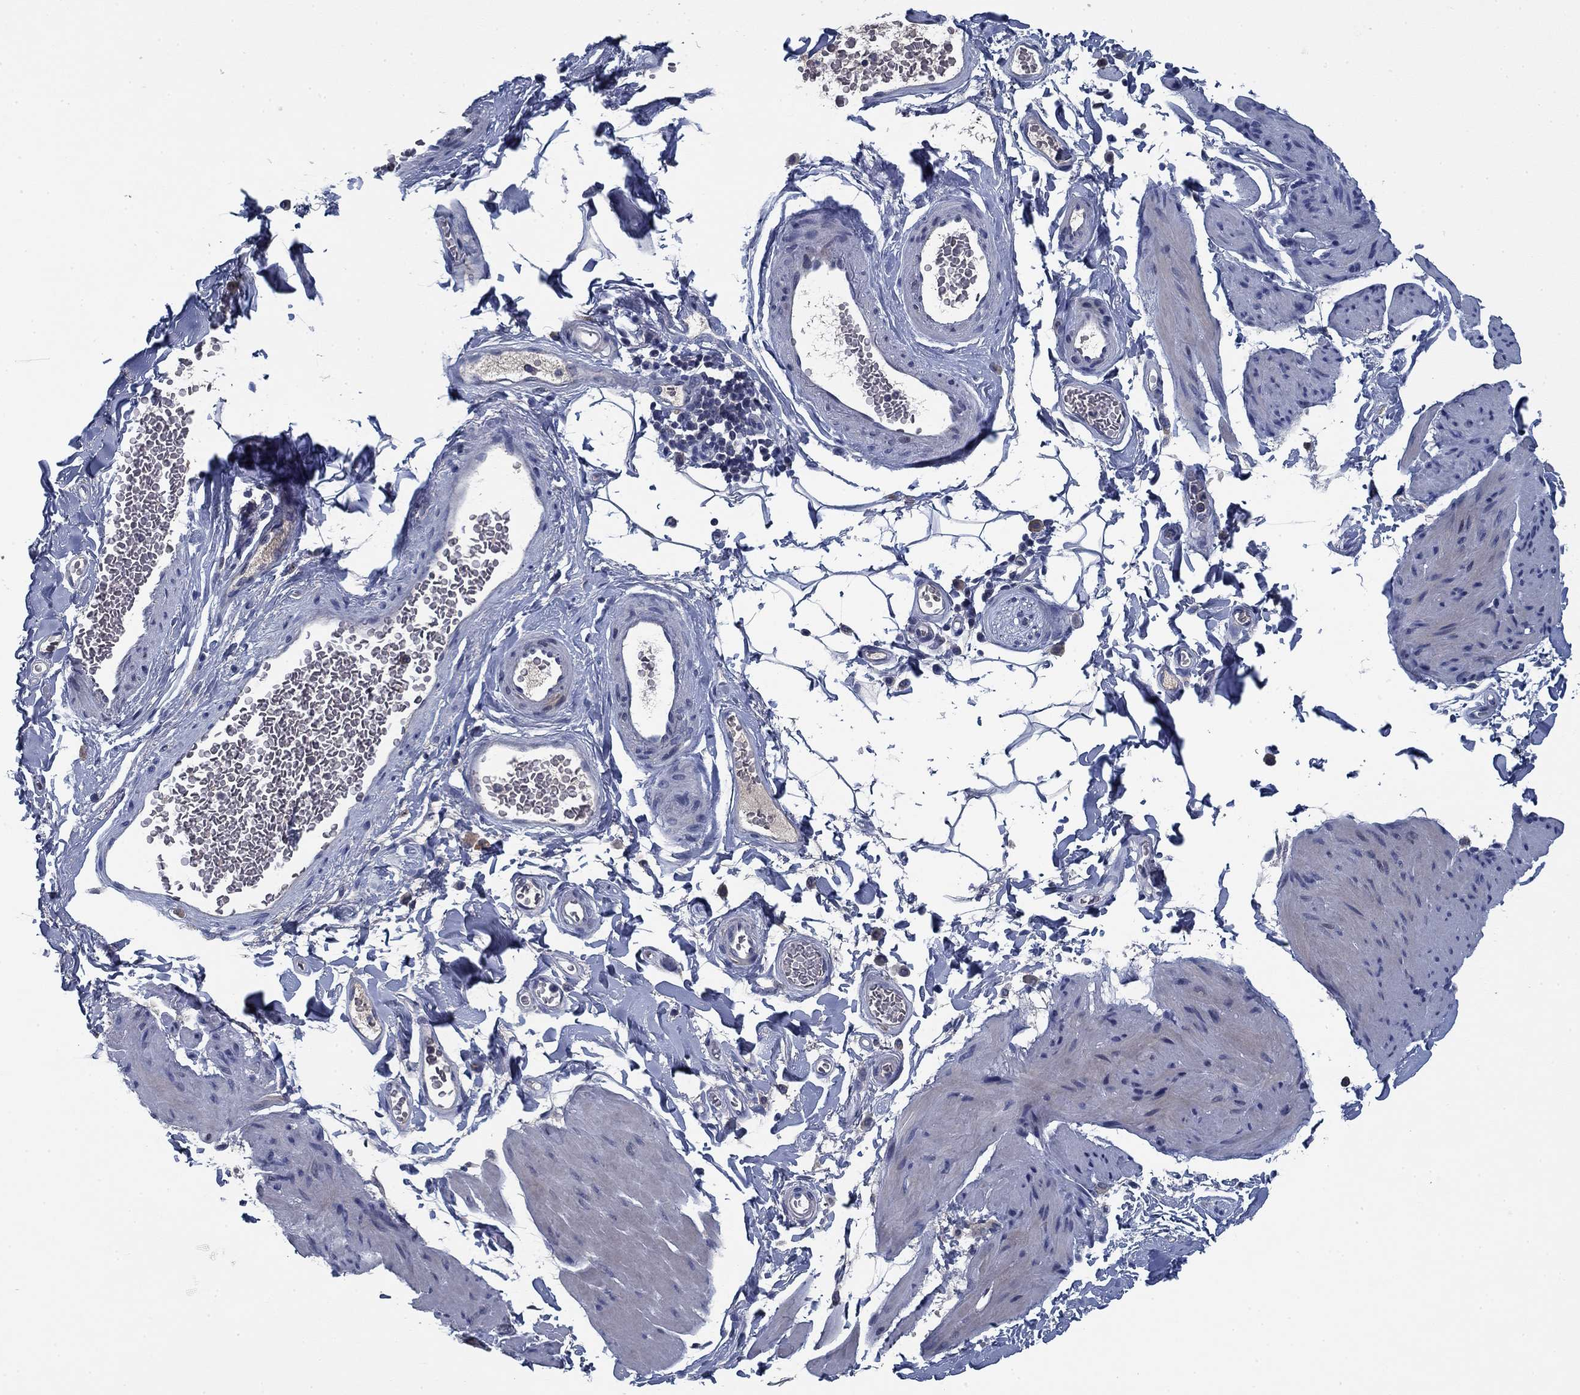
{"staining": {"intensity": "negative", "quantity": "none", "location": "none"}, "tissue": "smooth muscle", "cell_type": "Smooth muscle cells", "image_type": "normal", "snomed": [{"axis": "morphology", "description": "Normal tissue, NOS"}, {"axis": "topography", "description": "Adipose tissue"}, {"axis": "topography", "description": "Smooth muscle"}, {"axis": "topography", "description": "Peripheral nerve tissue"}], "caption": "The histopathology image displays no significant positivity in smooth muscle cells of smooth muscle. (DAB (3,3'-diaminobenzidine) immunohistochemistry (IHC), high magnification).", "gene": "PNMA8A", "patient": {"sex": "male", "age": 83}}